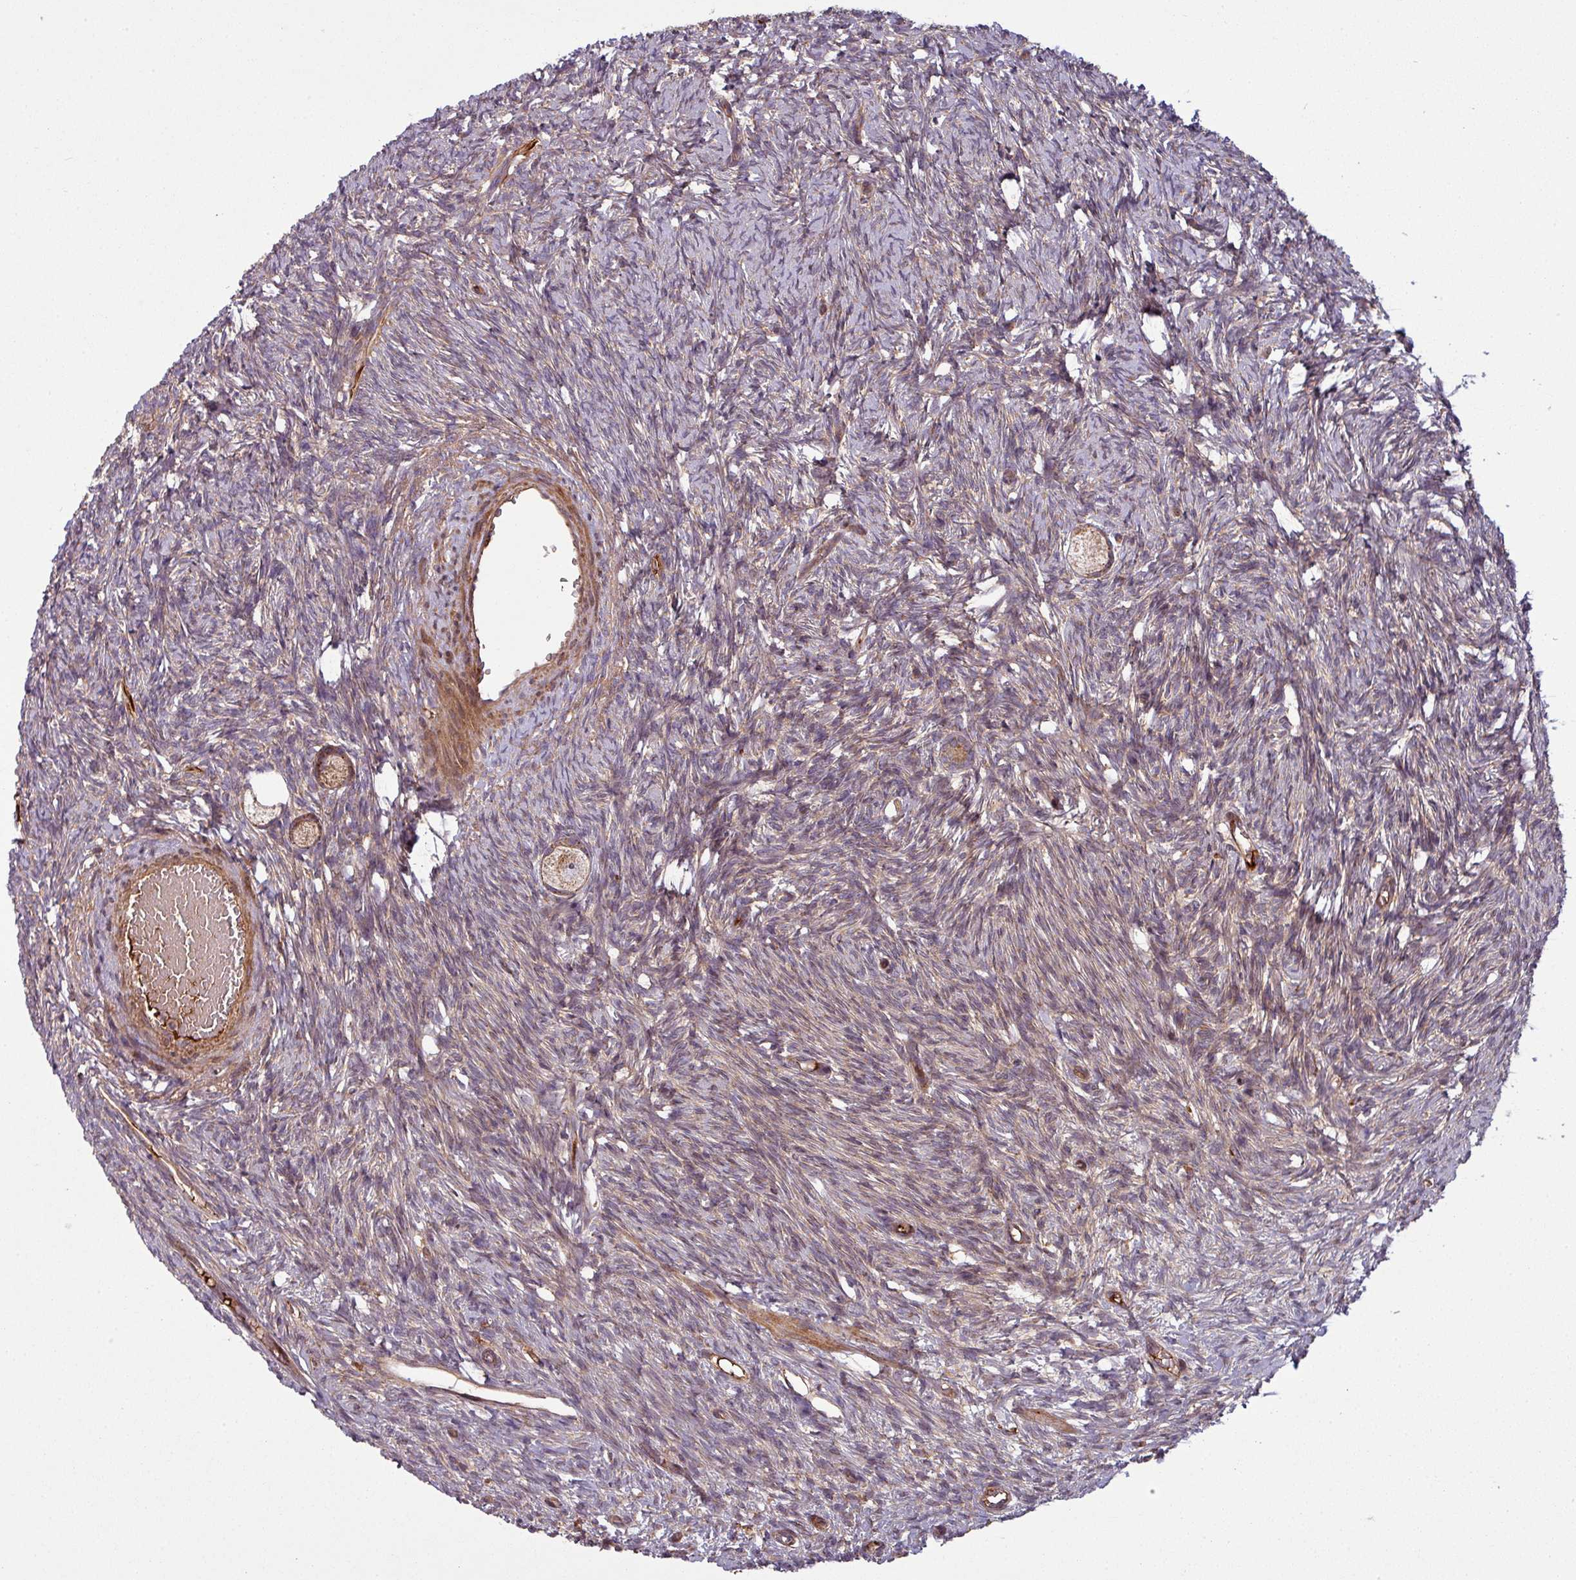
{"staining": {"intensity": "weak", "quantity": ">75%", "location": "cytoplasmic/membranous"}, "tissue": "ovary", "cell_type": "Follicle cells", "image_type": "normal", "snomed": [{"axis": "morphology", "description": "Normal tissue, NOS"}, {"axis": "topography", "description": "Ovary"}], "caption": "Immunohistochemistry of unremarkable ovary shows low levels of weak cytoplasmic/membranous positivity in approximately >75% of follicle cells.", "gene": "SNRNP25", "patient": {"sex": "female", "age": 33}}